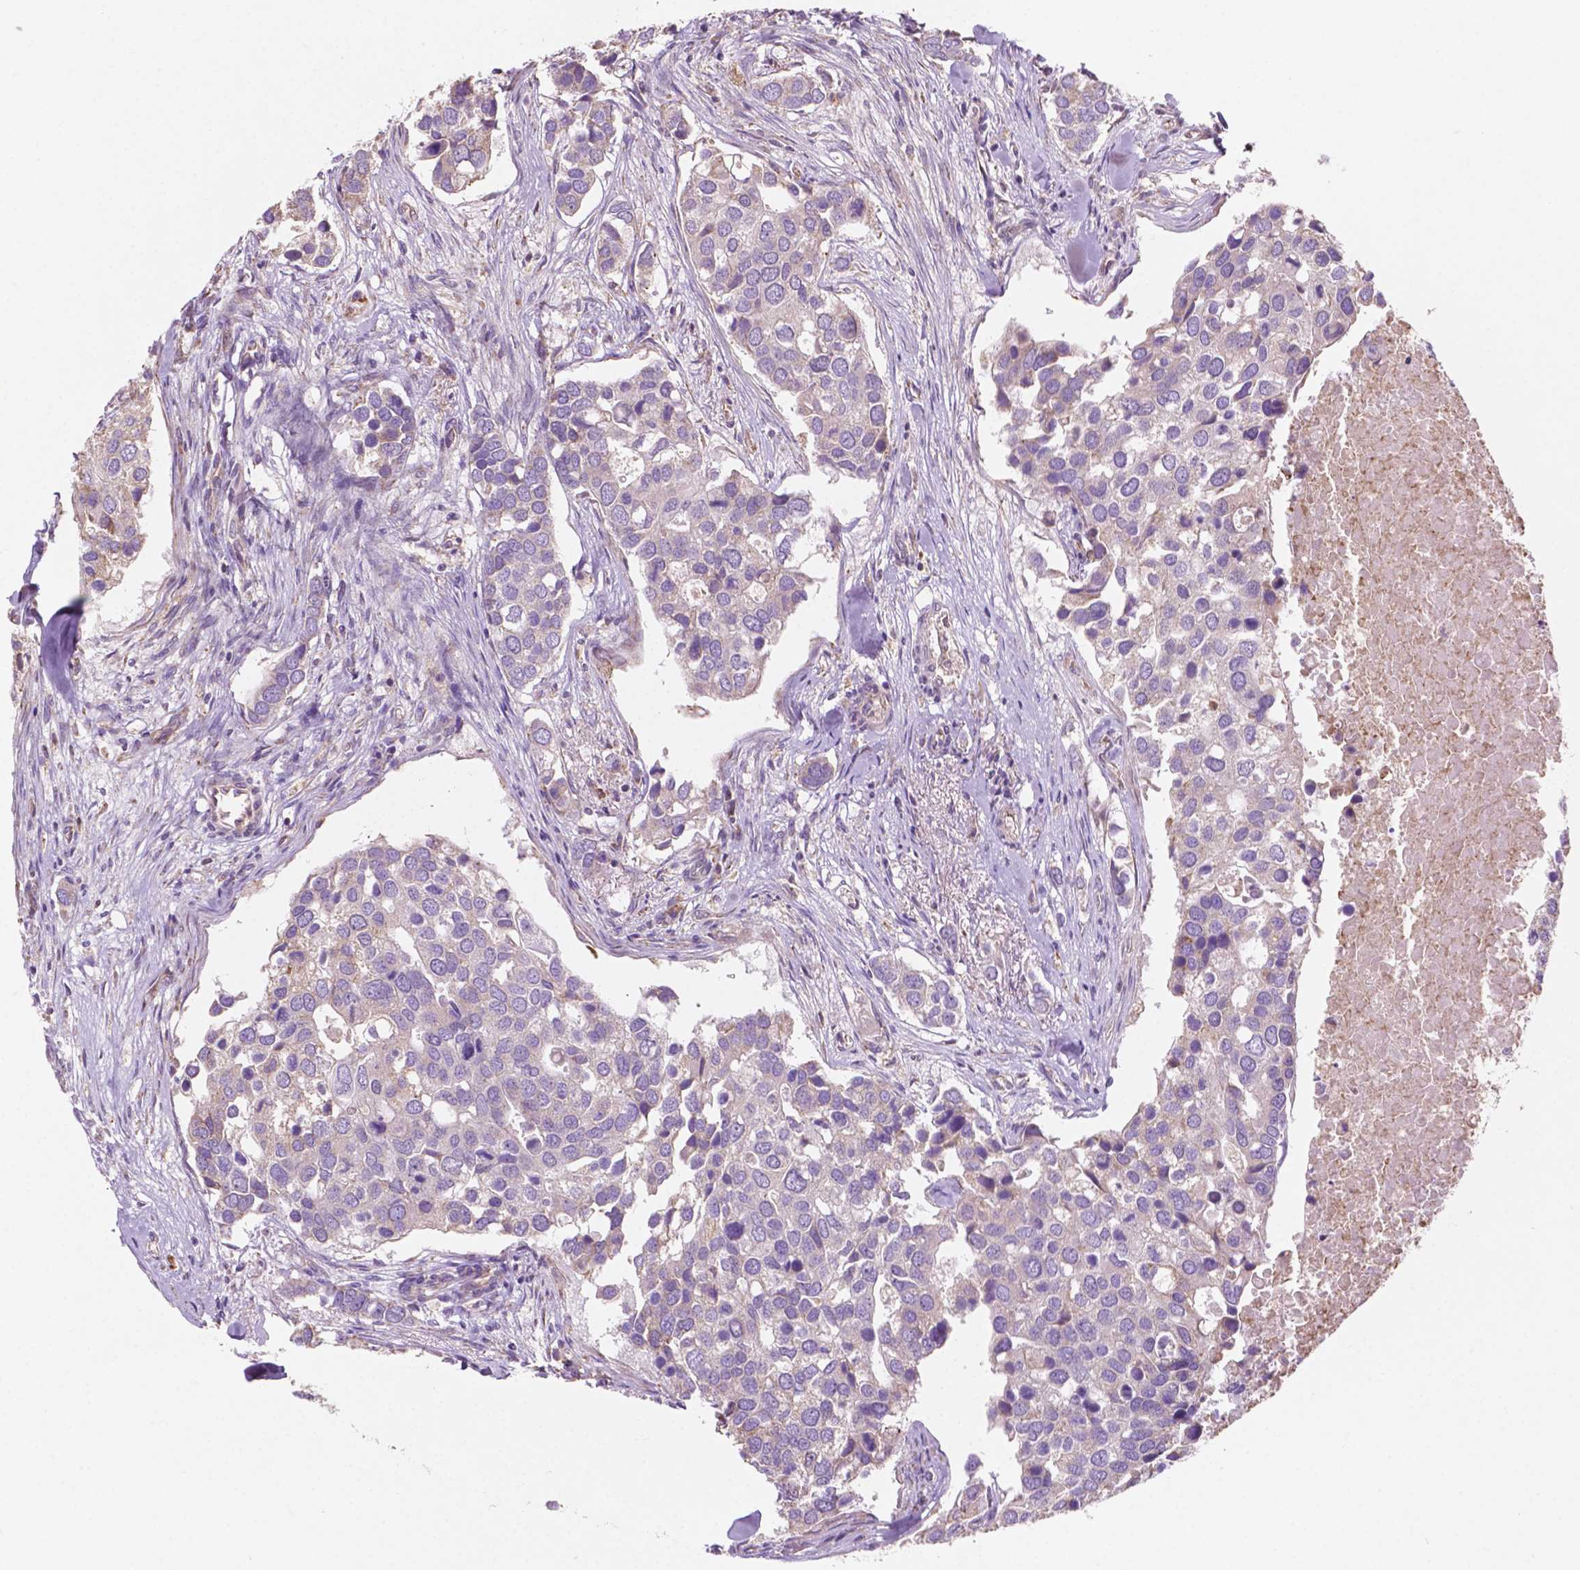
{"staining": {"intensity": "negative", "quantity": "none", "location": "none"}, "tissue": "breast cancer", "cell_type": "Tumor cells", "image_type": "cancer", "snomed": [{"axis": "morphology", "description": "Duct carcinoma"}, {"axis": "topography", "description": "Breast"}], "caption": "This is a histopathology image of immunohistochemistry (IHC) staining of breast cancer, which shows no positivity in tumor cells. Brightfield microscopy of IHC stained with DAB (3,3'-diaminobenzidine) (brown) and hematoxylin (blue), captured at high magnification.", "gene": "LRP1B", "patient": {"sex": "female", "age": 83}}